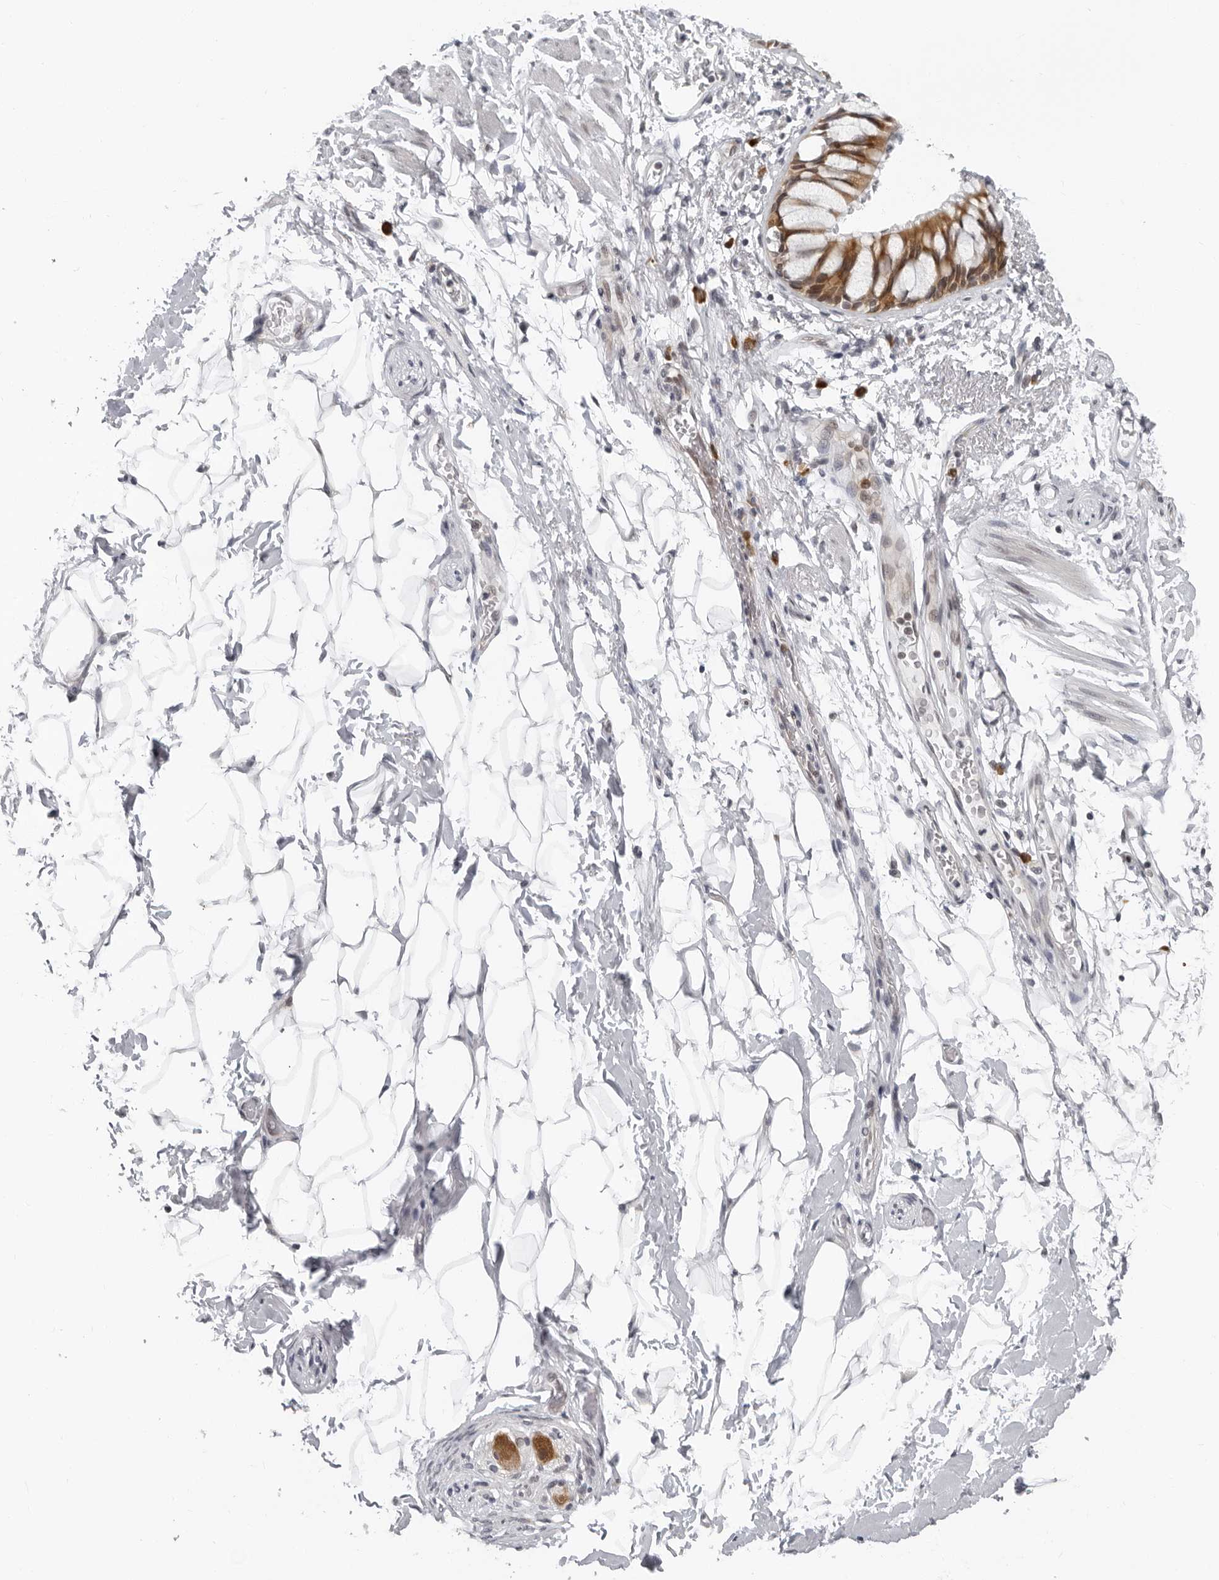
{"staining": {"intensity": "negative", "quantity": "none", "location": "none"}, "tissue": "adipose tissue", "cell_type": "Adipocytes", "image_type": "normal", "snomed": [{"axis": "morphology", "description": "Normal tissue, NOS"}, {"axis": "topography", "description": "Cartilage tissue"}, {"axis": "topography", "description": "Bronchus"}], "caption": "An immunohistochemistry (IHC) histopathology image of benign adipose tissue is shown. There is no staining in adipocytes of adipose tissue.", "gene": "PIP4K2C", "patient": {"sex": "female", "age": 73}}